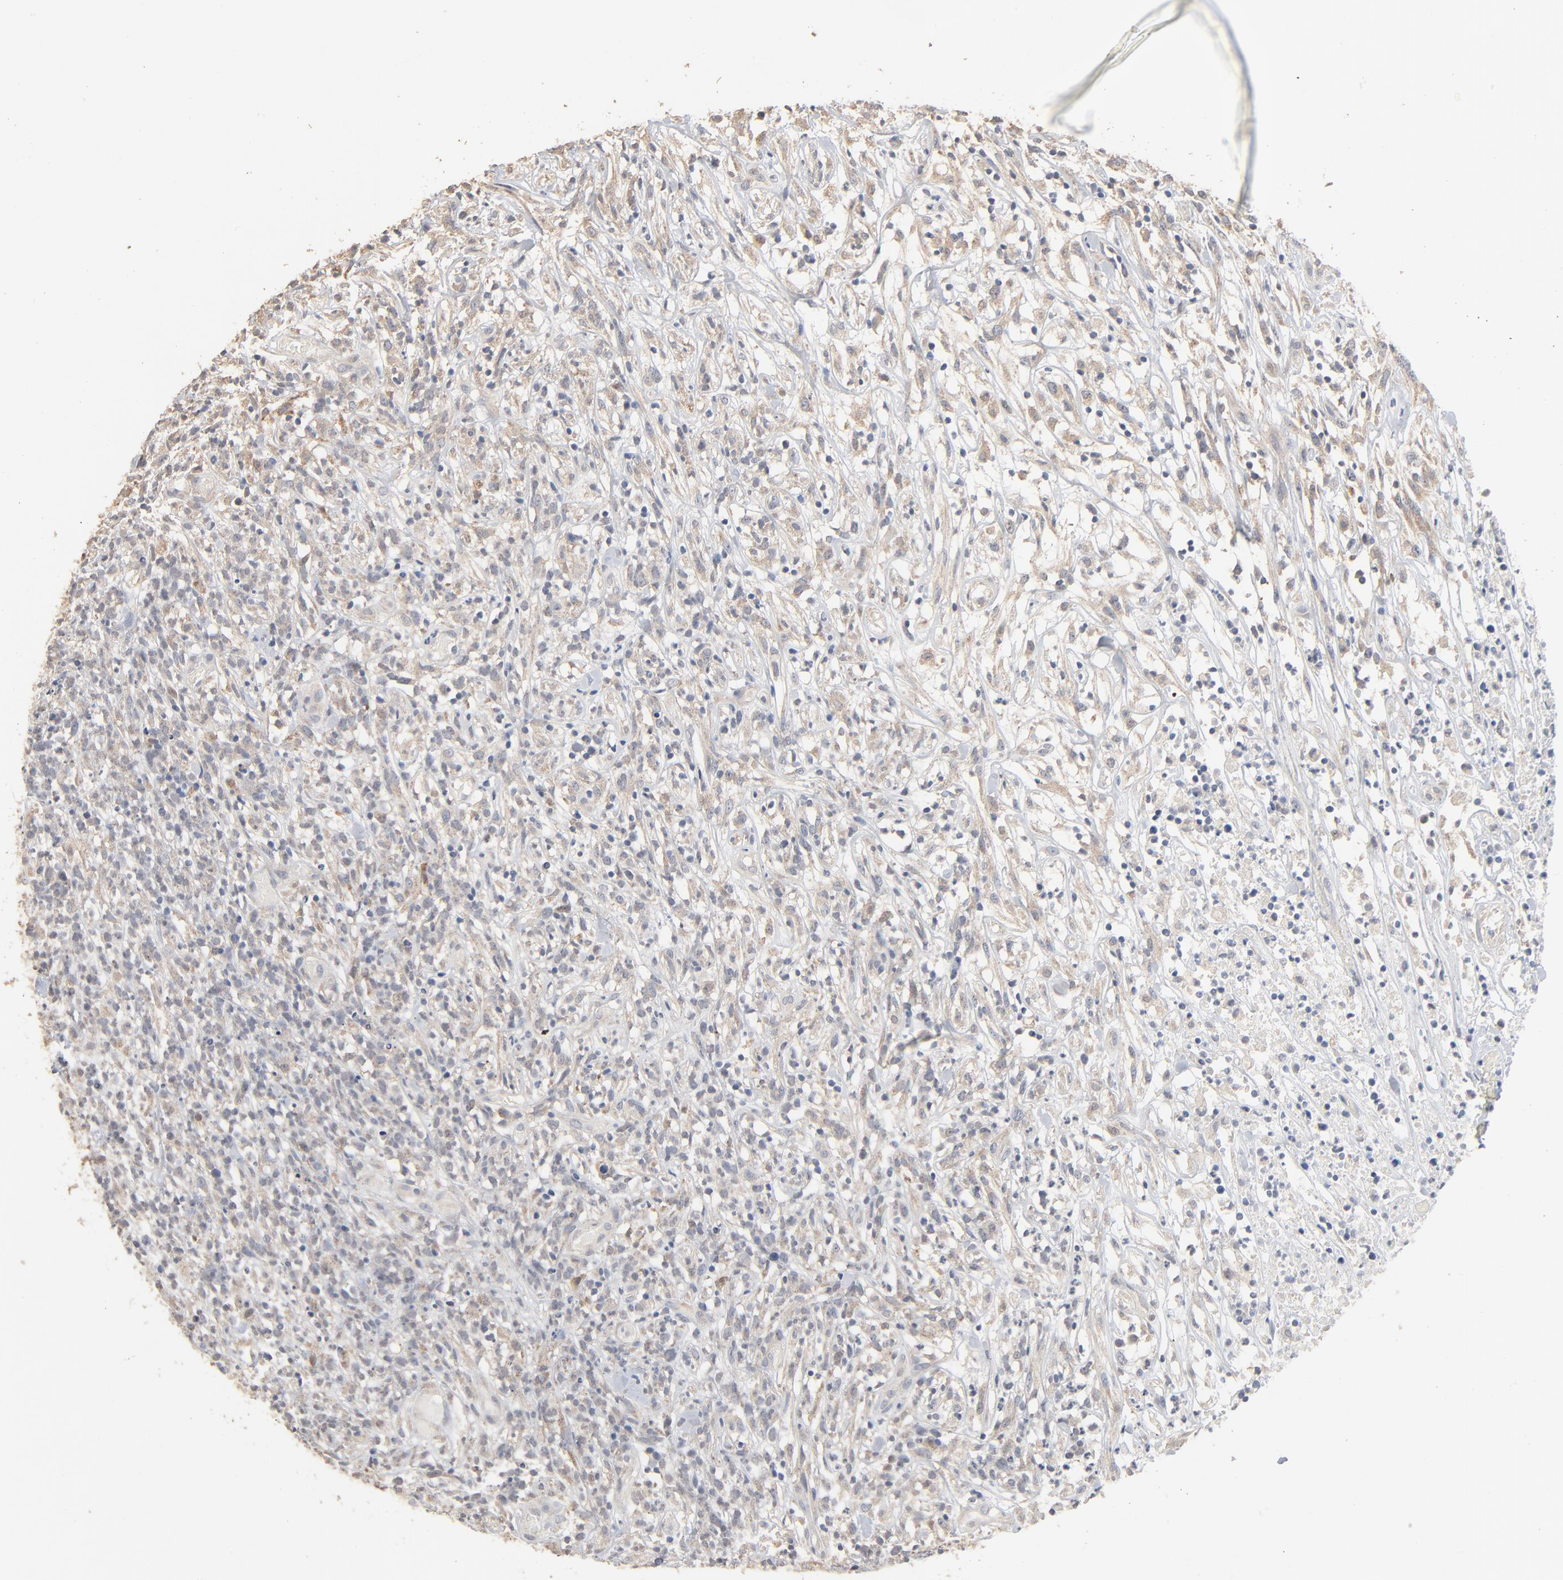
{"staining": {"intensity": "weak", "quantity": "<25%", "location": "cytoplasmic/membranous"}, "tissue": "lymphoma", "cell_type": "Tumor cells", "image_type": "cancer", "snomed": [{"axis": "morphology", "description": "Malignant lymphoma, non-Hodgkin's type, High grade"}, {"axis": "topography", "description": "Lymph node"}], "caption": "Protein analysis of lymphoma shows no significant positivity in tumor cells.", "gene": "ZDHHC8", "patient": {"sex": "female", "age": 73}}